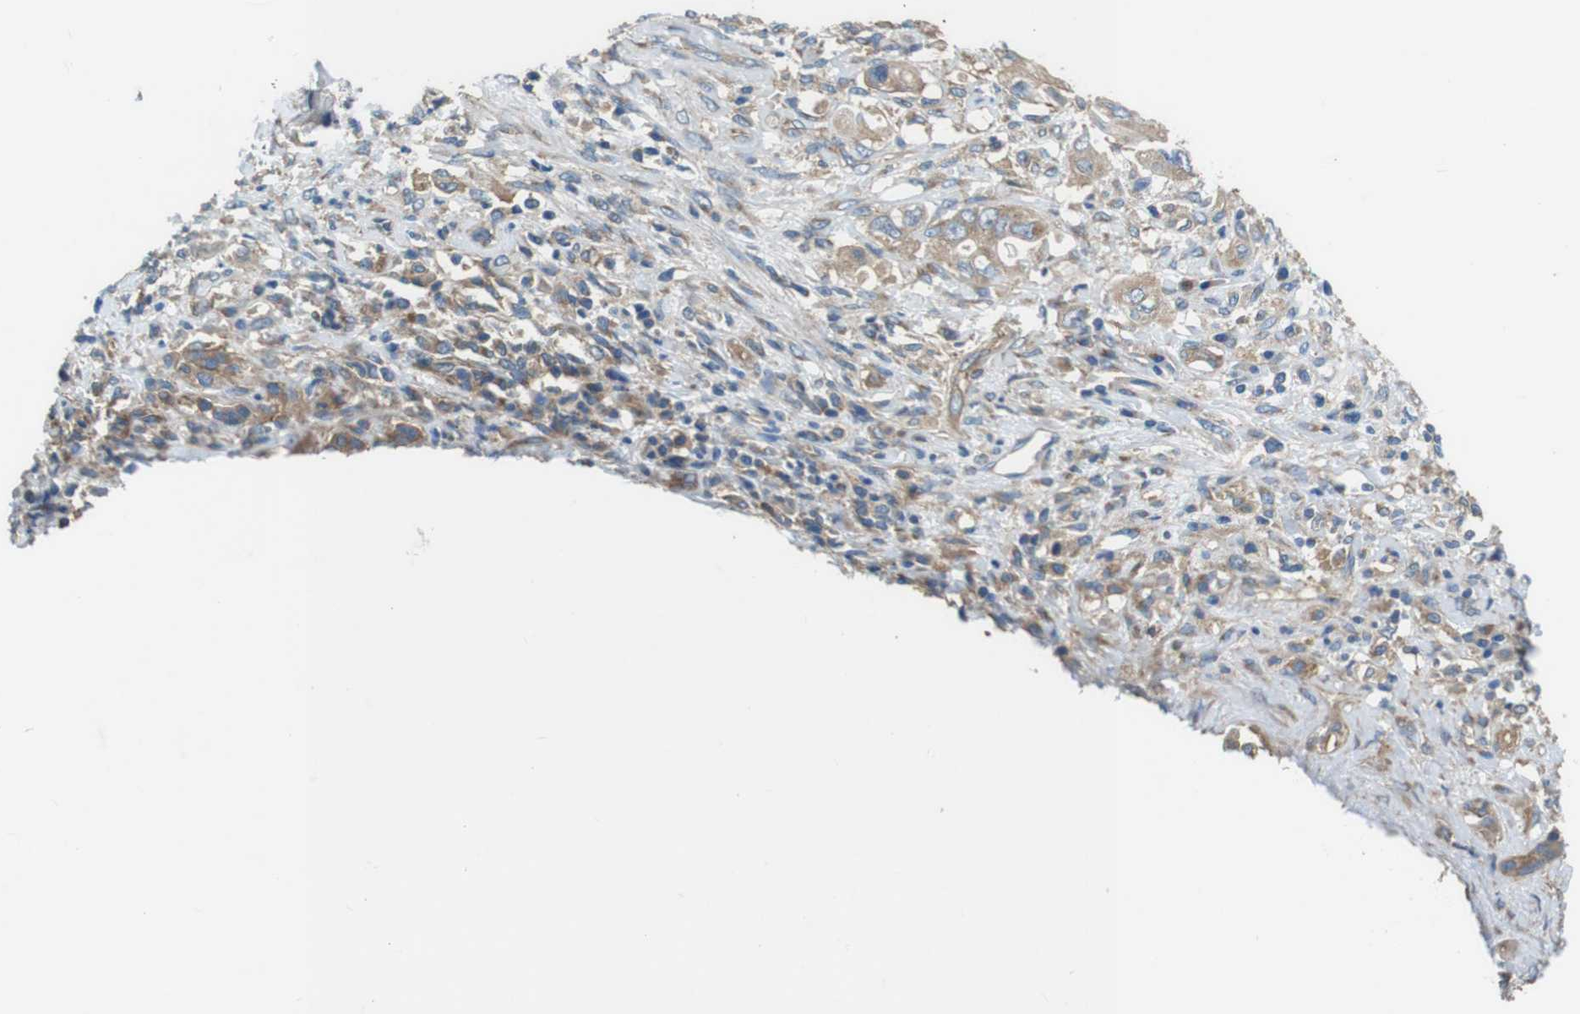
{"staining": {"intensity": "moderate", "quantity": ">75%", "location": "cytoplasmic/membranous"}, "tissue": "pancreatic cancer", "cell_type": "Tumor cells", "image_type": "cancer", "snomed": [{"axis": "morphology", "description": "Adenocarcinoma, NOS"}, {"axis": "topography", "description": "Pancreas"}], "caption": "Human pancreatic cancer stained for a protein (brown) exhibits moderate cytoplasmic/membranous positive positivity in approximately >75% of tumor cells.", "gene": "DENND4C", "patient": {"sex": "female", "age": 56}}